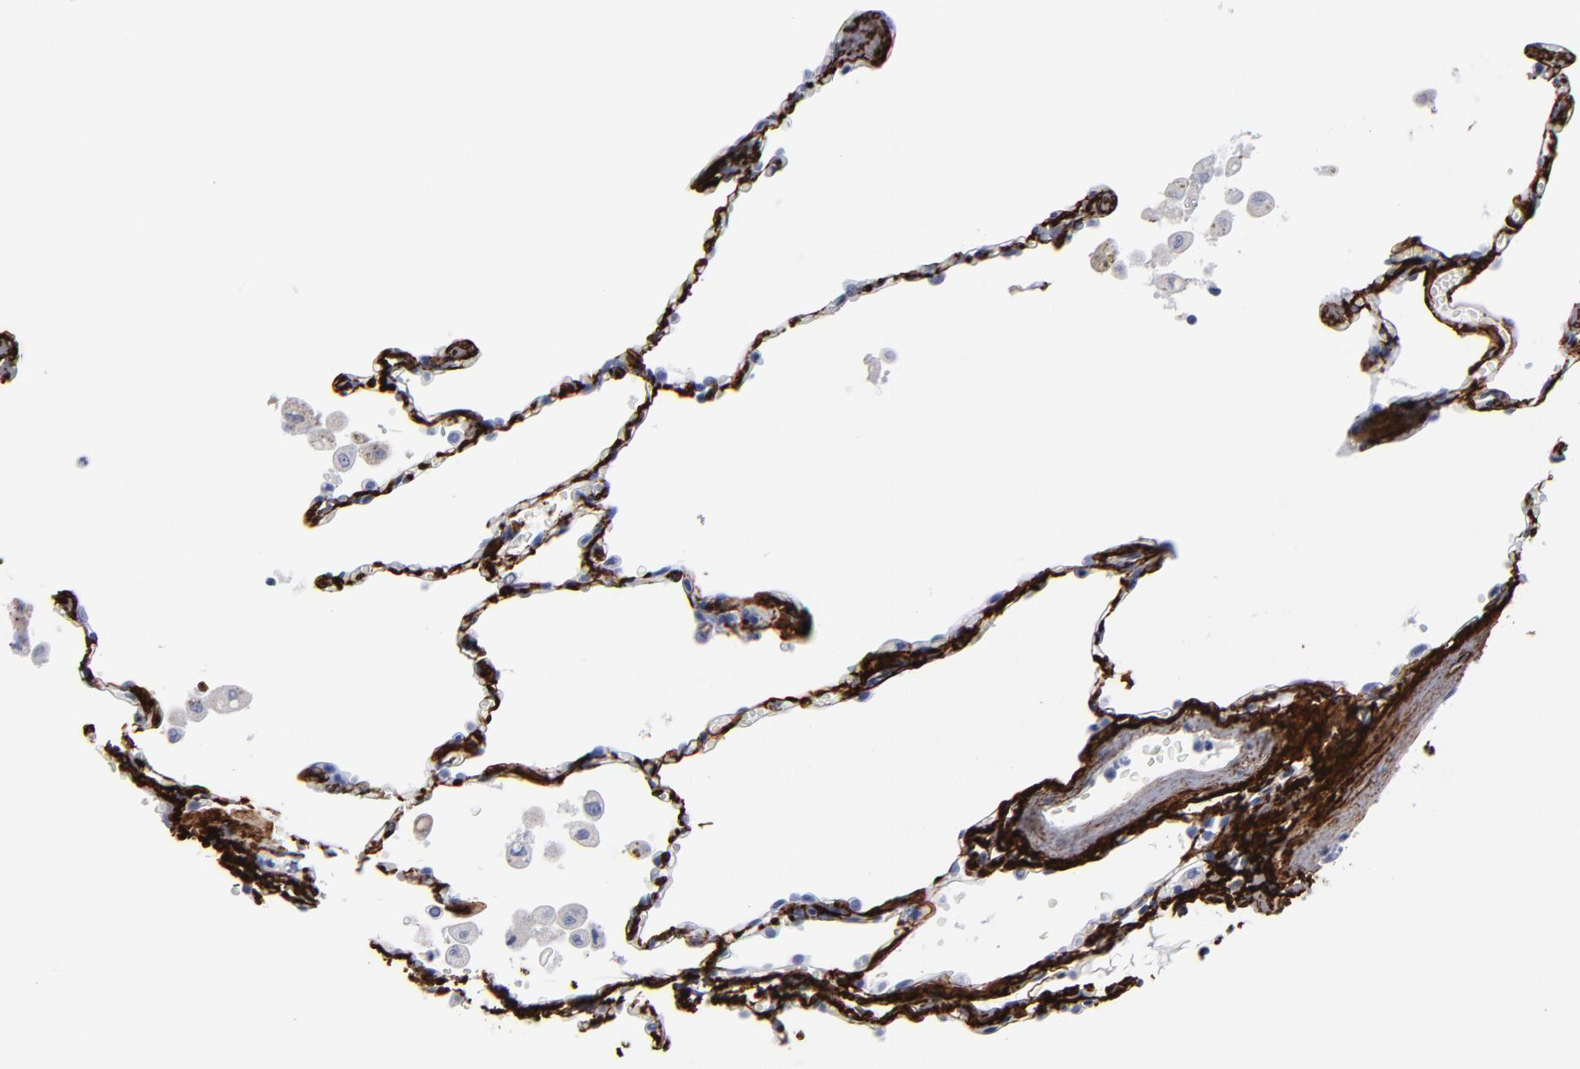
{"staining": {"intensity": "negative", "quantity": "none", "location": "none"}, "tissue": "lung", "cell_type": "Alveolar cells", "image_type": "normal", "snomed": [{"axis": "morphology", "description": "Normal tissue, NOS"}, {"axis": "topography", "description": "Lung"}], "caption": "This is an immunohistochemistry photomicrograph of normal lung. There is no positivity in alveolar cells.", "gene": "EMILIN1", "patient": {"sex": "male", "age": 71}}